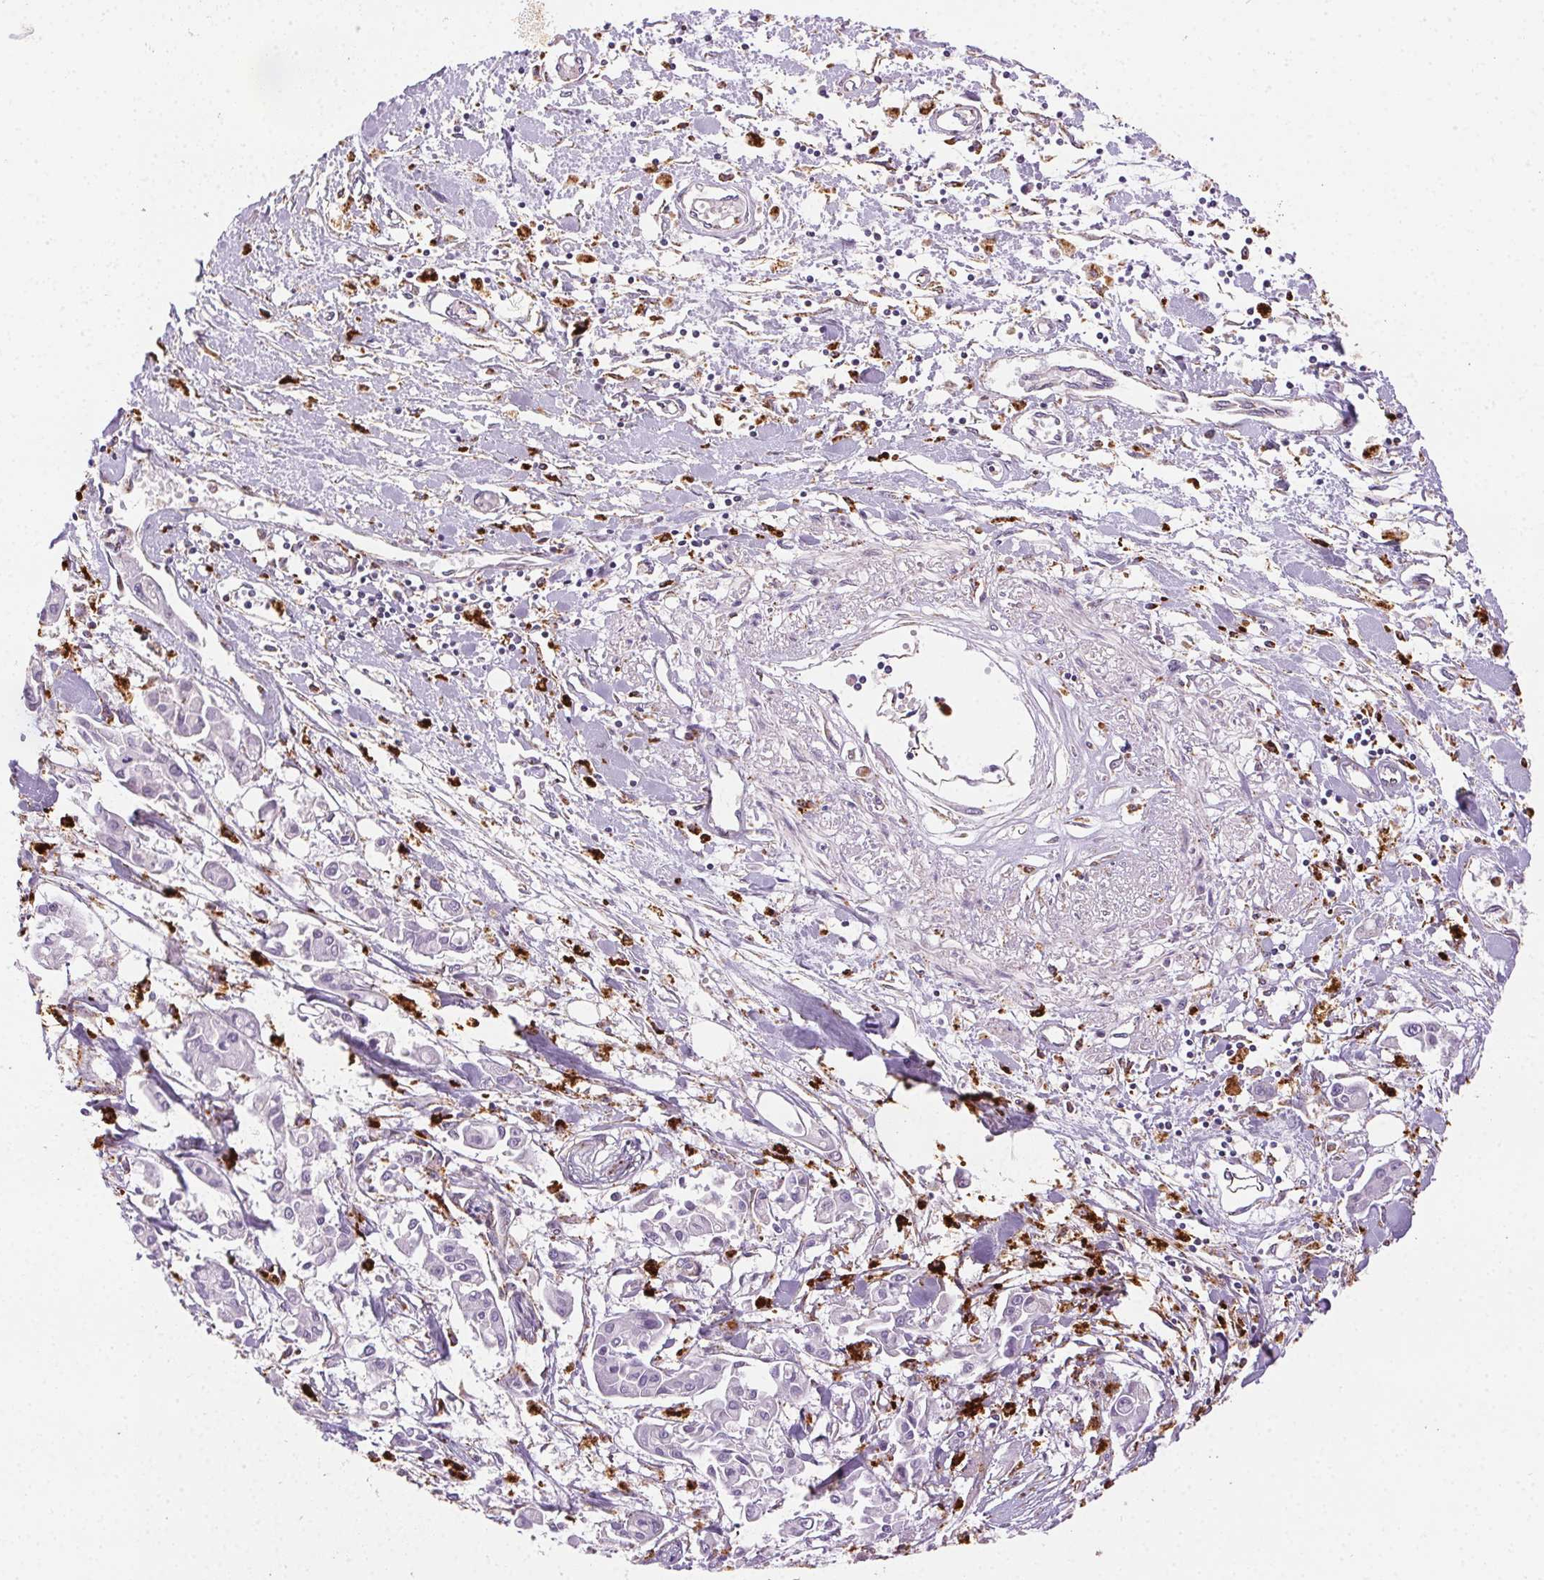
{"staining": {"intensity": "negative", "quantity": "none", "location": "none"}, "tissue": "pancreatic cancer", "cell_type": "Tumor cells", "image_type": "cancer", "snomed": [{"axis": "morphology", "description": "Adenocarcinoma, NOS"}, {"axis": "topography", "description": "Pancreas"}], "caption": "This is an IHC histopathology image of pancreatic cancer (adenocarcinoma). There is no positivity in tumor cells.", "gene": "SCPEP1", "patient": {"sex": "male", "age": 61}}